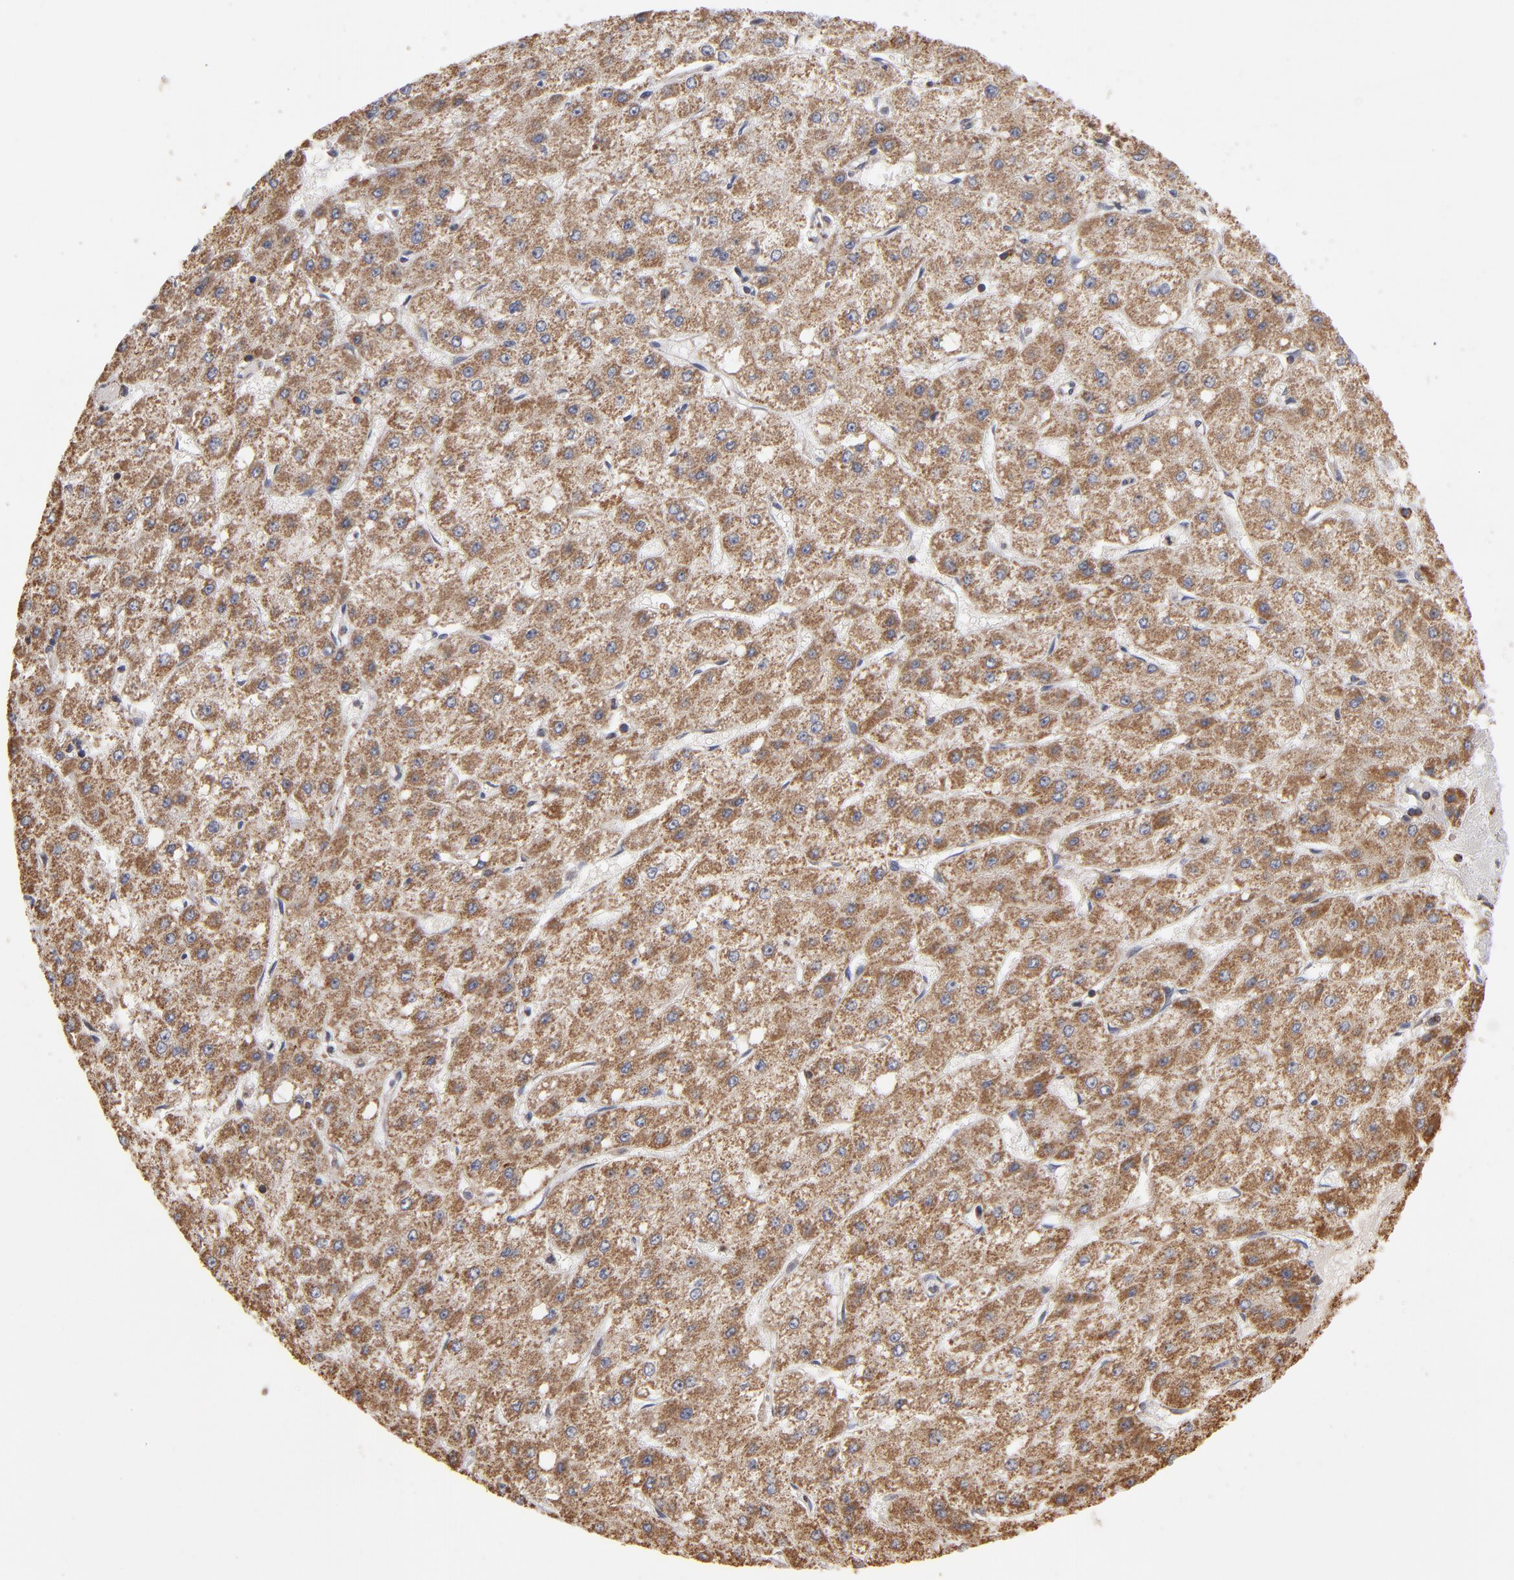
{"staining": {"intensity": "moderate", "quantity": ">75%", "location": "cytoplasmic/membranous"}, "tissue": "liver cancer", "cell_type": "Tumor cells", "image_type": "cancer", "snomed": [{"axis": "morphology", "description": "Carcinoma, Hepatocellular, NOS"}, {"axis": "topography", "description": "Liver"}], "caption": "Moderate cytoplasmic/membranous positivity is appreciated in approximately >75% of tumor cells in liver cancer. The staining is performed using DAB (3,3'-diaminobenzidine) brown chromogen to label protein expression. The nuclei are counter-stained blue using hematoxylin.", "gene": "MIPOL1", "patient": {"sex": "female", "age": 52}}